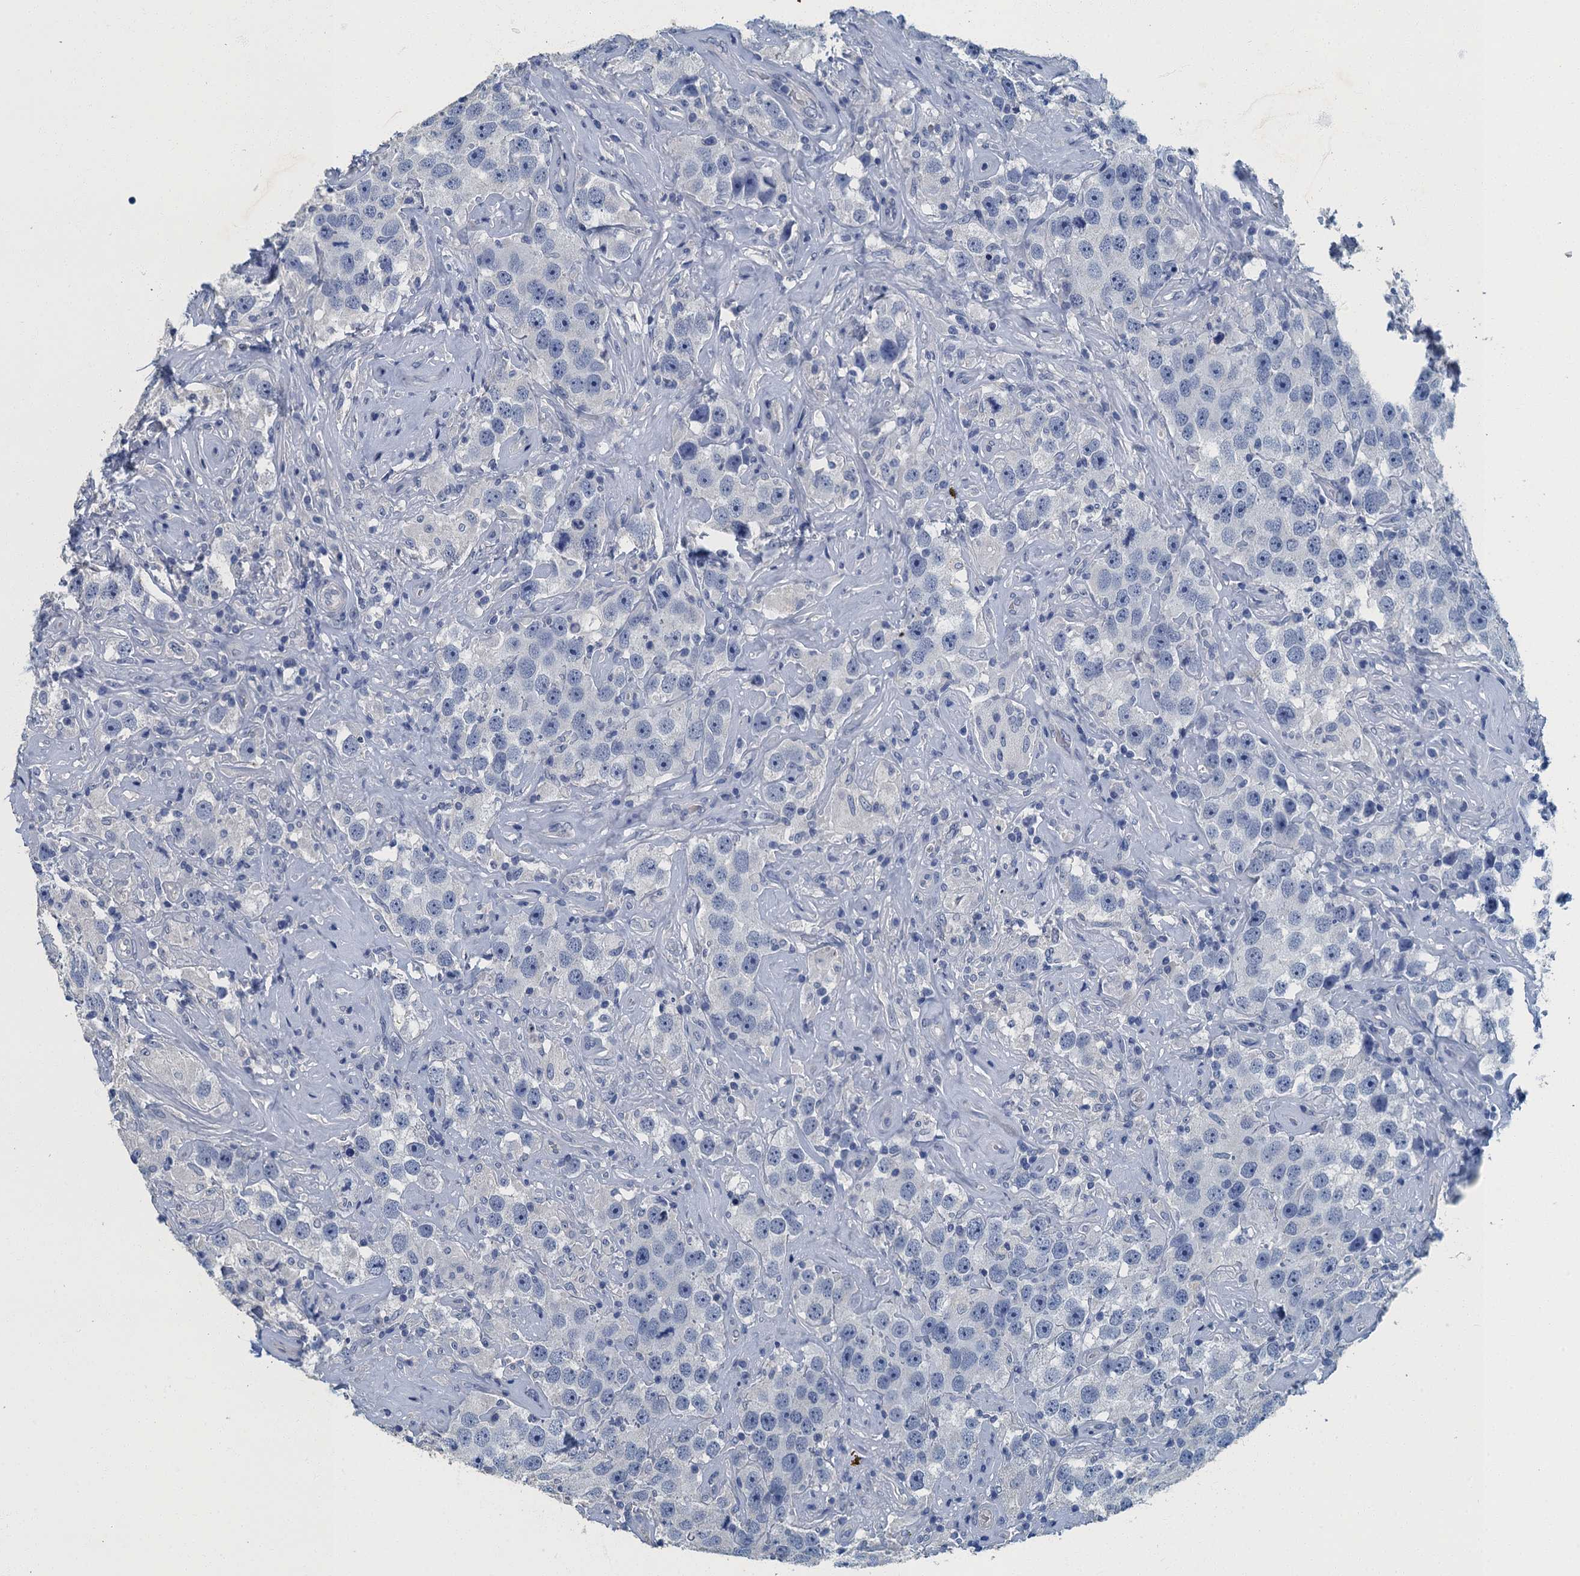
{"staining": {"intensity": "negative", "quantity": "none", "location": "none"}, "tissue": "testis cancer", "cell_type": "Tumor cells", "image_type": "cancer", "snomed": [{"axis": "morphology", "description": "Seminoma, NOS"}, {"axis": "topography", "description": "Testis"}], "caption": "This is an immunohistochemistry micrograph of testis seminoma. There is no expression in tumor cells.", "gene": "GADL1", "patient": {"sex": "male", "age": 49}}